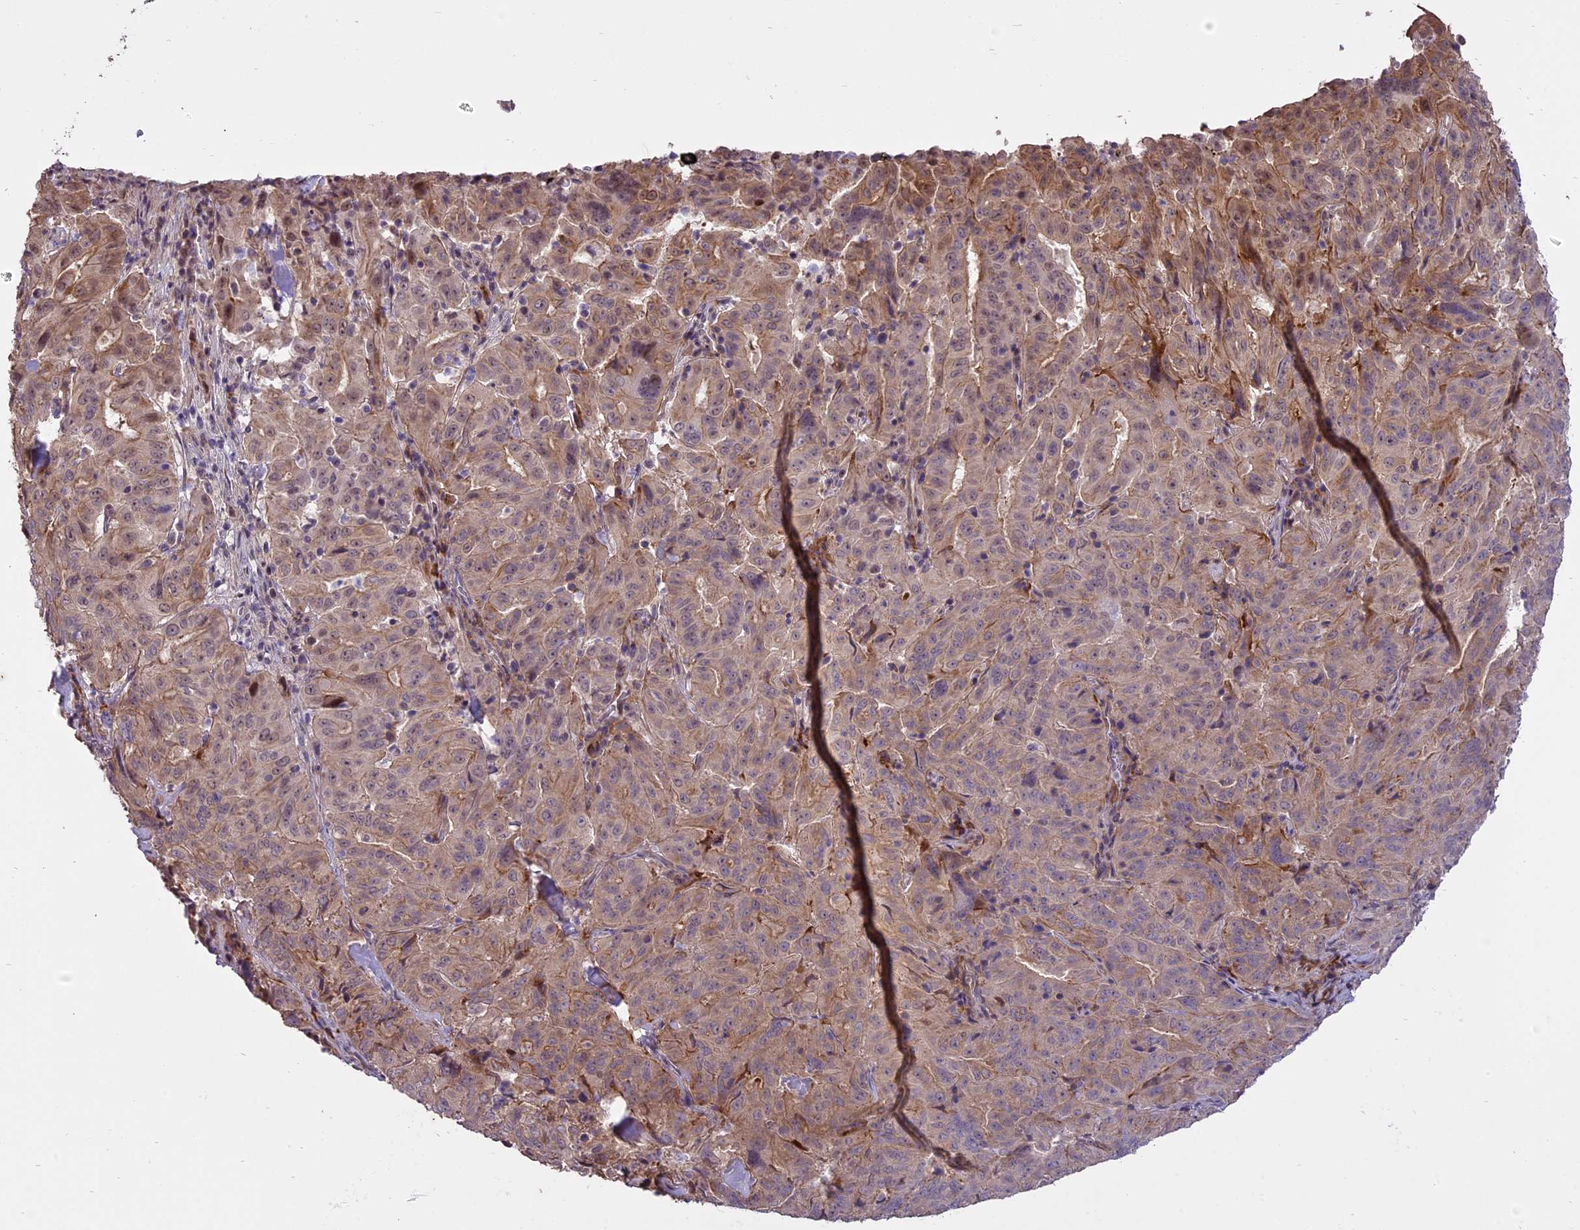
{"staining": {"intensity": "moderate", "quantity": "25%-75%", "location": "cytoplasmic/membranous"}, "tissue": "pancreatic cancer", "cell_type": "Tumor cells", "image_type": "cancer", "snomed": [{"axis": "morphology", "description": "Adenocarcinoma, NOS"}, {"axis": "topography", "description": "Pancreas"}], "caption": "Protein expression analysis of human adenocarcinoma (pancreatic) reveals moderate cytoplasmic/membranous staining in about 25%-75% of tumor cells.", "gene": "ENHO", "patient": {"sex": "male", "age": 63}}